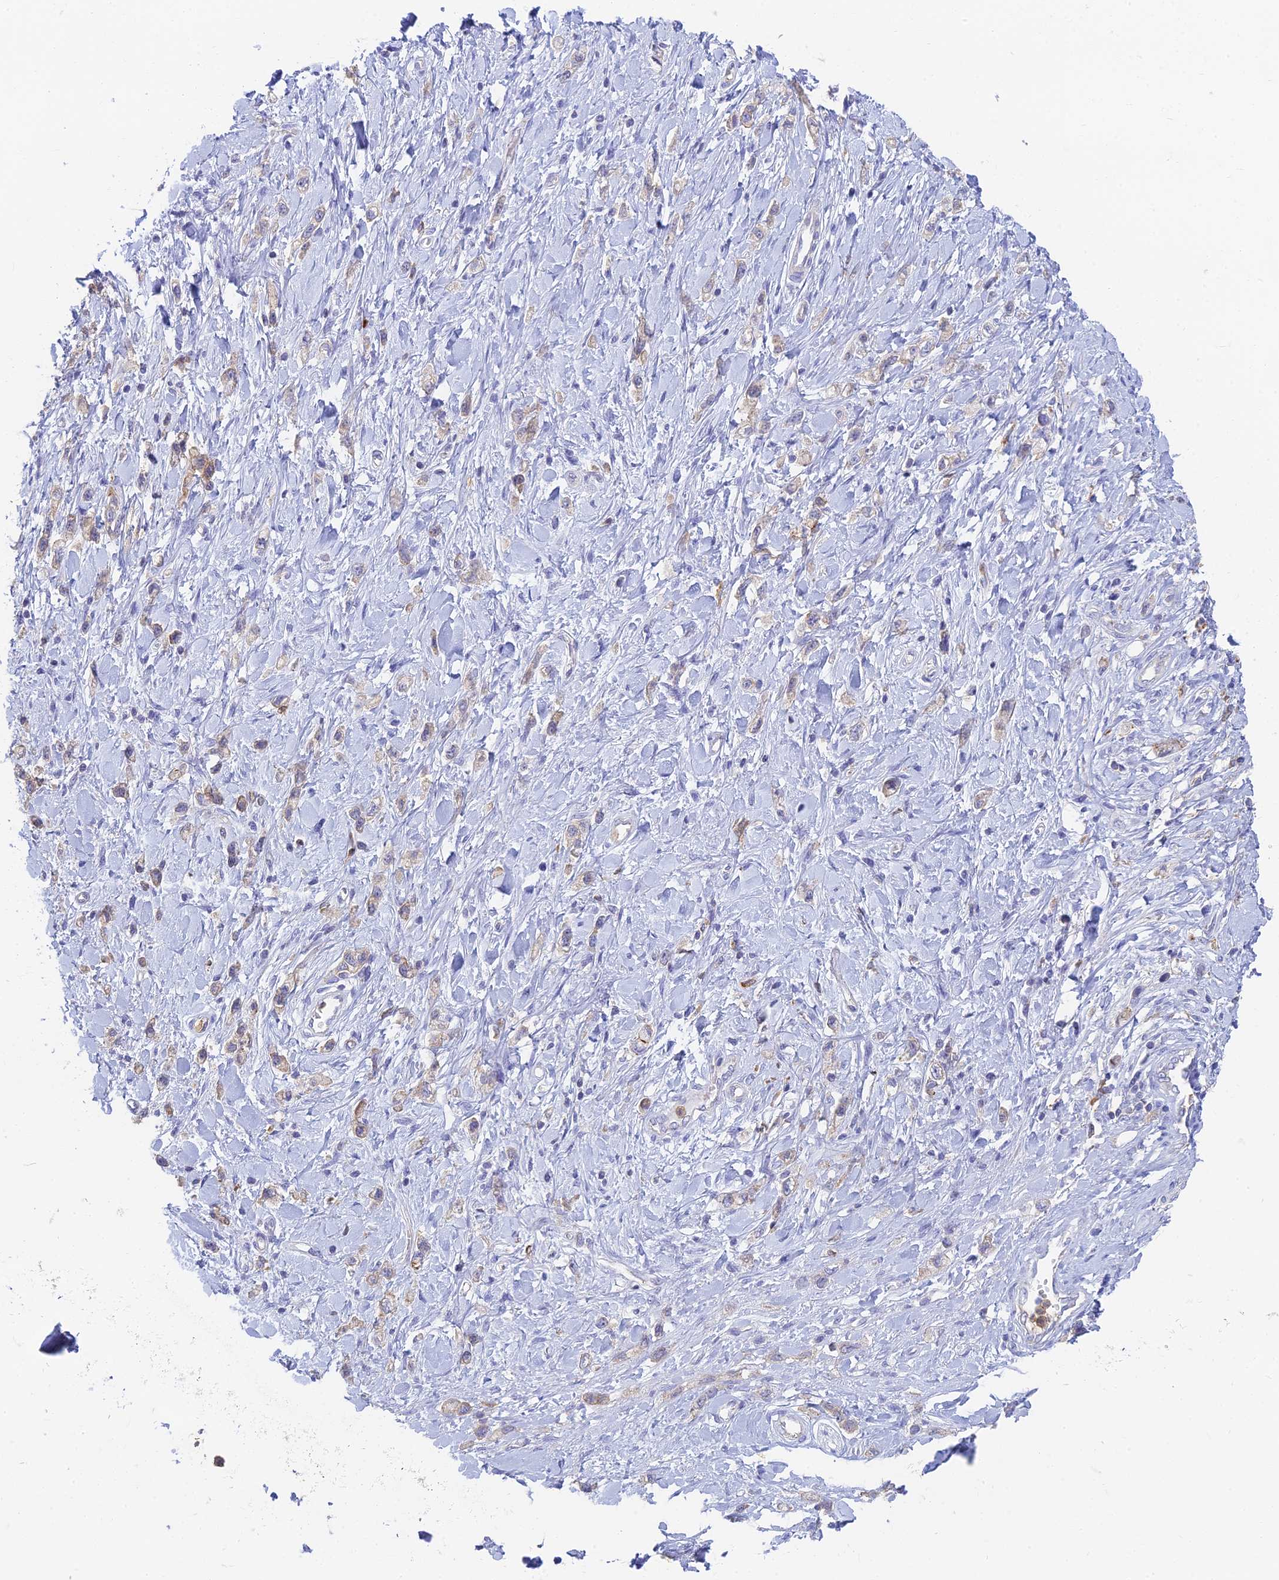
{"staining": {"intensity": "weak", "quantity": "25%-75%", "location": "cytoplasmic/membranous"}, "tissue": "stomach cancer", "cell_type": "Tumor cells", "image_type": "cancer", "snomed": [{"axis": "morphology", "description": "Adenocarcinoma, NOS"}, {"axis": "topography", "description": "Stomach"}], "caption": "The image shows immunohistochemical staining of stomach cancer. There is weak cytoplasmic/membranous positivity is seen in approximately 25%-75% of tumor cells.", "gene": "STRN4", "patient": {"sex": "female", "age": 65}}